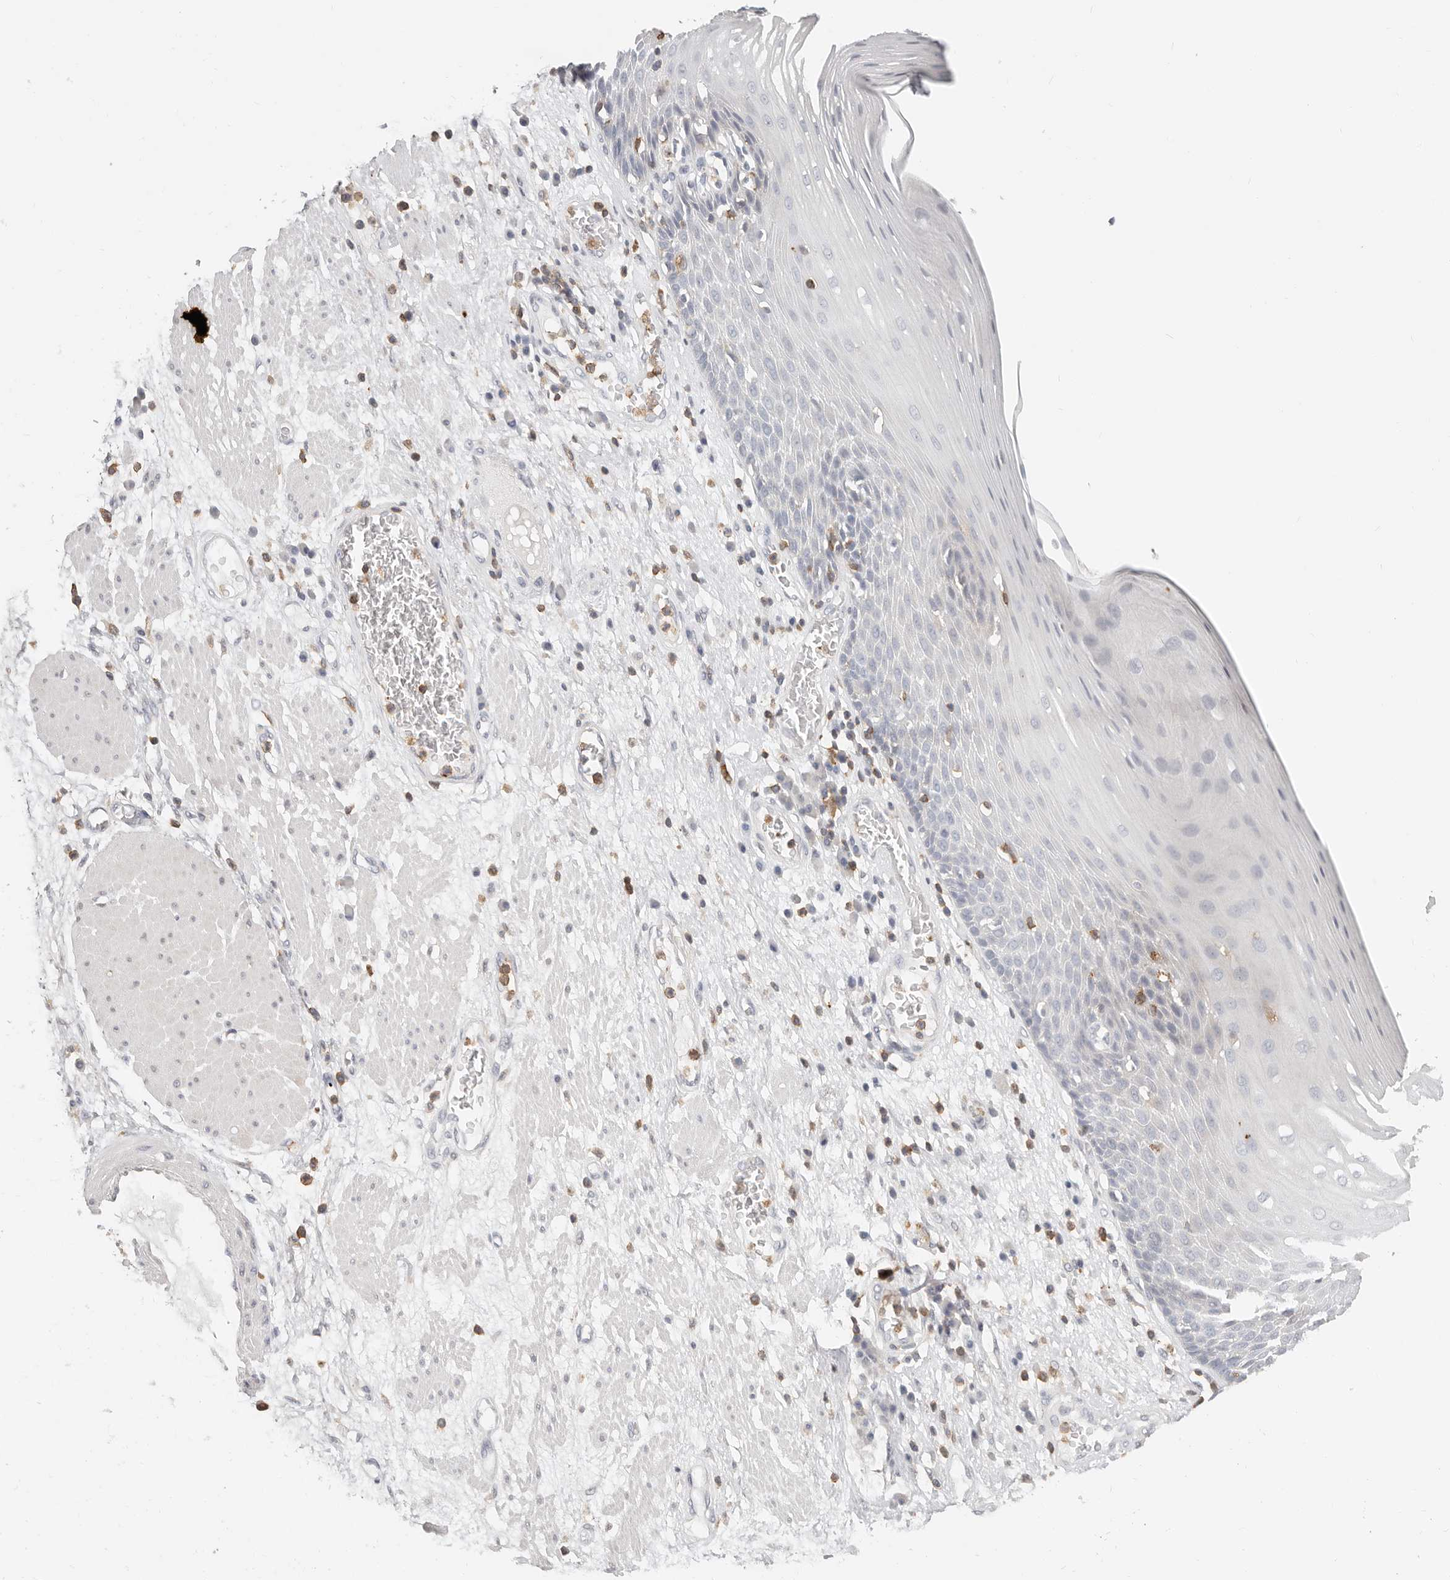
{"staining": {"intensity": "negative", "quantity": "none", "location": "none"}, "tissue": "esophagus", "cell_type": "Squamous epithelial cells", "image_type": "normal", "snomed": [{"axis": "morphology", "description": "Normal tissue, NOS"}, {"axis": "morphology", "description": "Adenocarcinoma, NOS"}, {"axis": "topography", "description": "Esophagus"}], "caption": "Immunohistochemistry (IHC) photomicrograph of unremarkable esophagus: esophagus stained with DAB reveals no significant protein expression in squamous epithelial cells. The staining was performed using DAB (3,3'-diaminobenzidine) to visualize the protein expression in brown, while the nuclei were stained in blue with hematoxylin (Magnification: 20x).", "gene": "TMEM63B", "patient": {"sex": "male", "age": 62}}